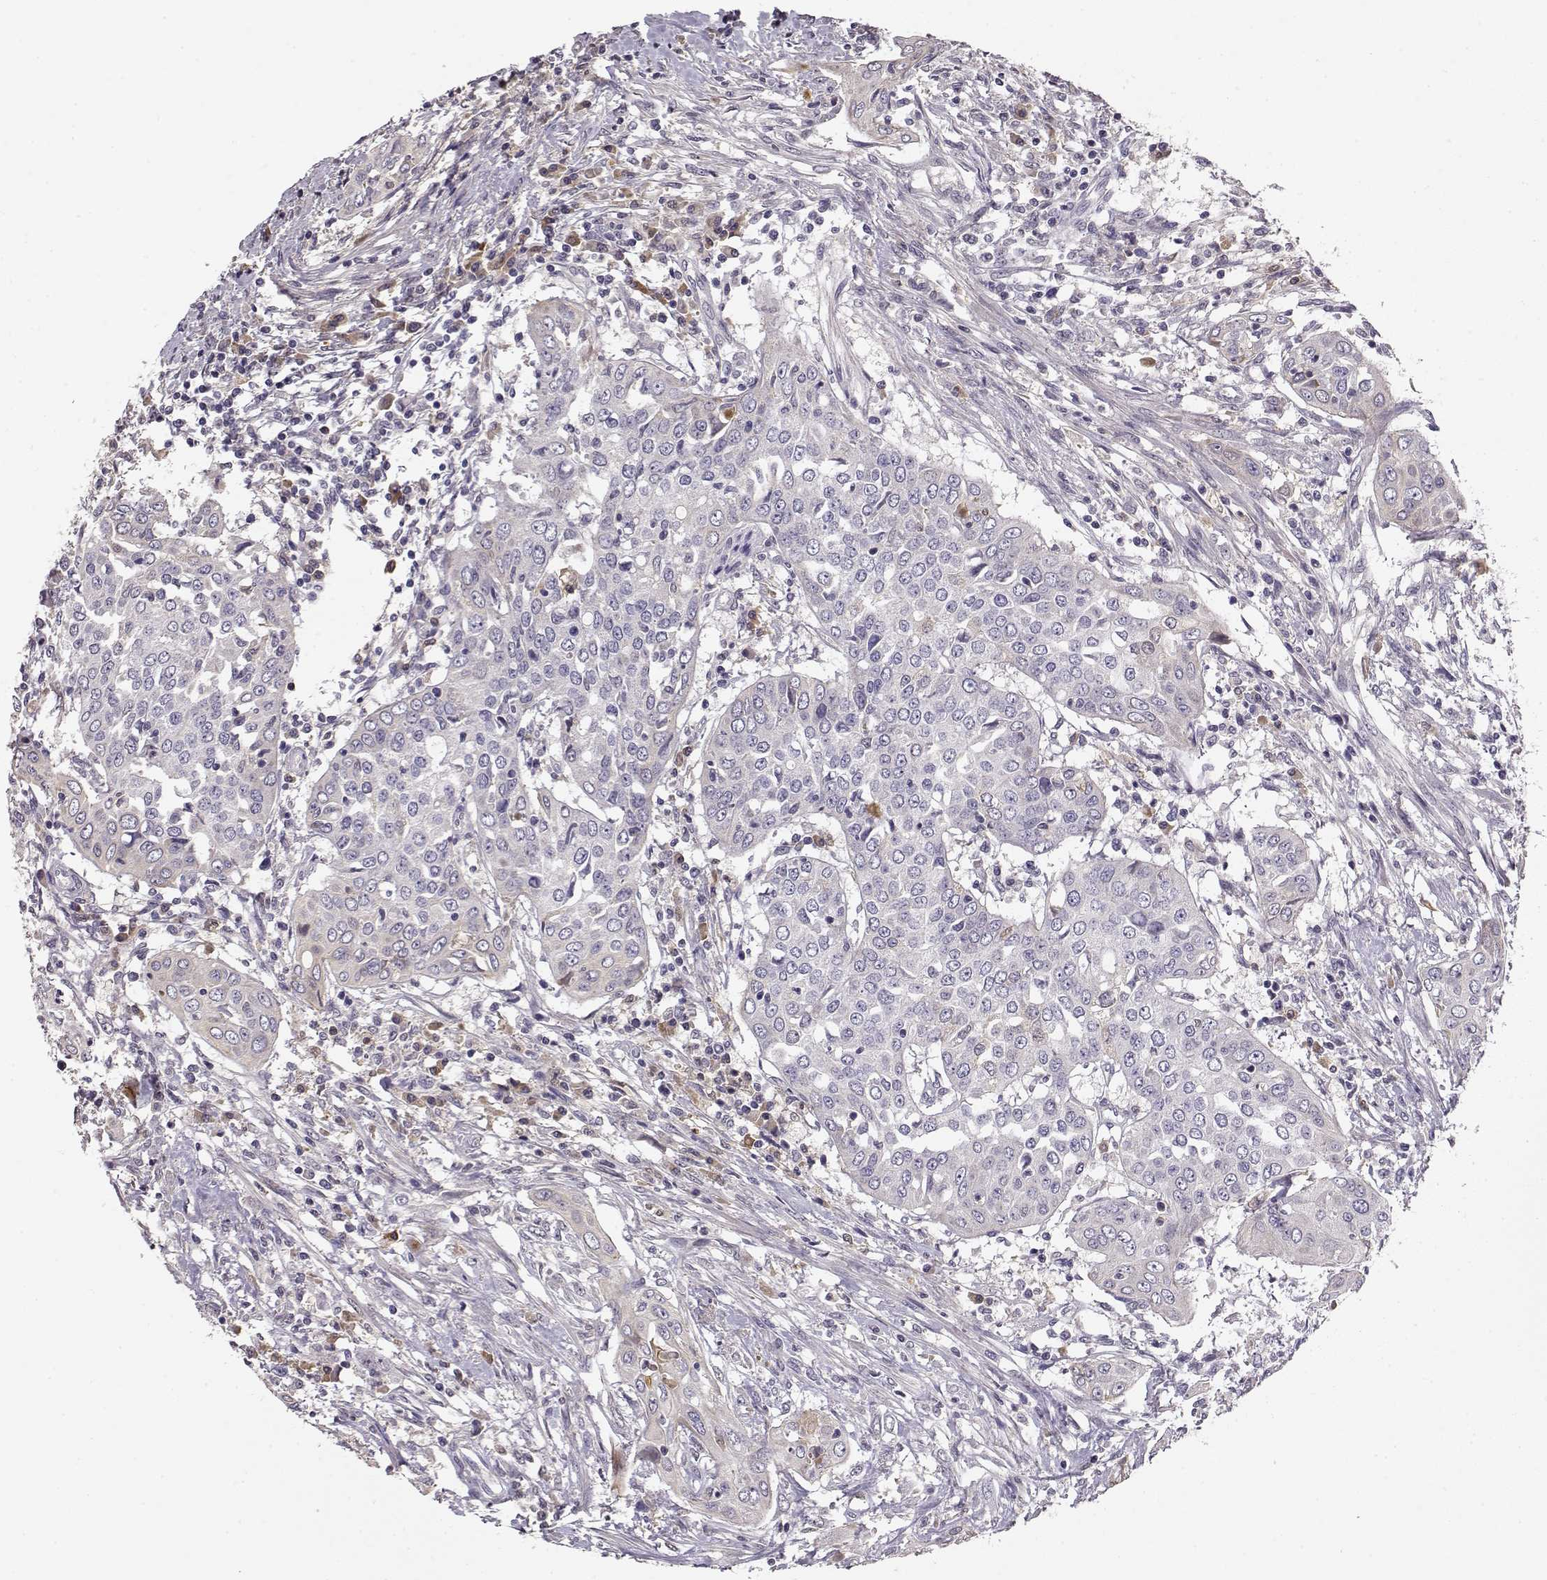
{"staining": {"intensity": "negative", "quantity": "none", "location": "none"}, "tissue": "urothelial cancer", "cell_type": "Tumor cells", "image_type": "cancer", "snomed": [{"axis": "morphology", "description": "Urothelial carcinoma, High grade"}, {"axis": "topography", "description": "Urinary bladder"}], "caption": "Immunohistochemical staining of urothelial cancer displays no significant staining in tumor cells.", "gene": "TACR1", "patient": {"sex": "male", "age": 82}}